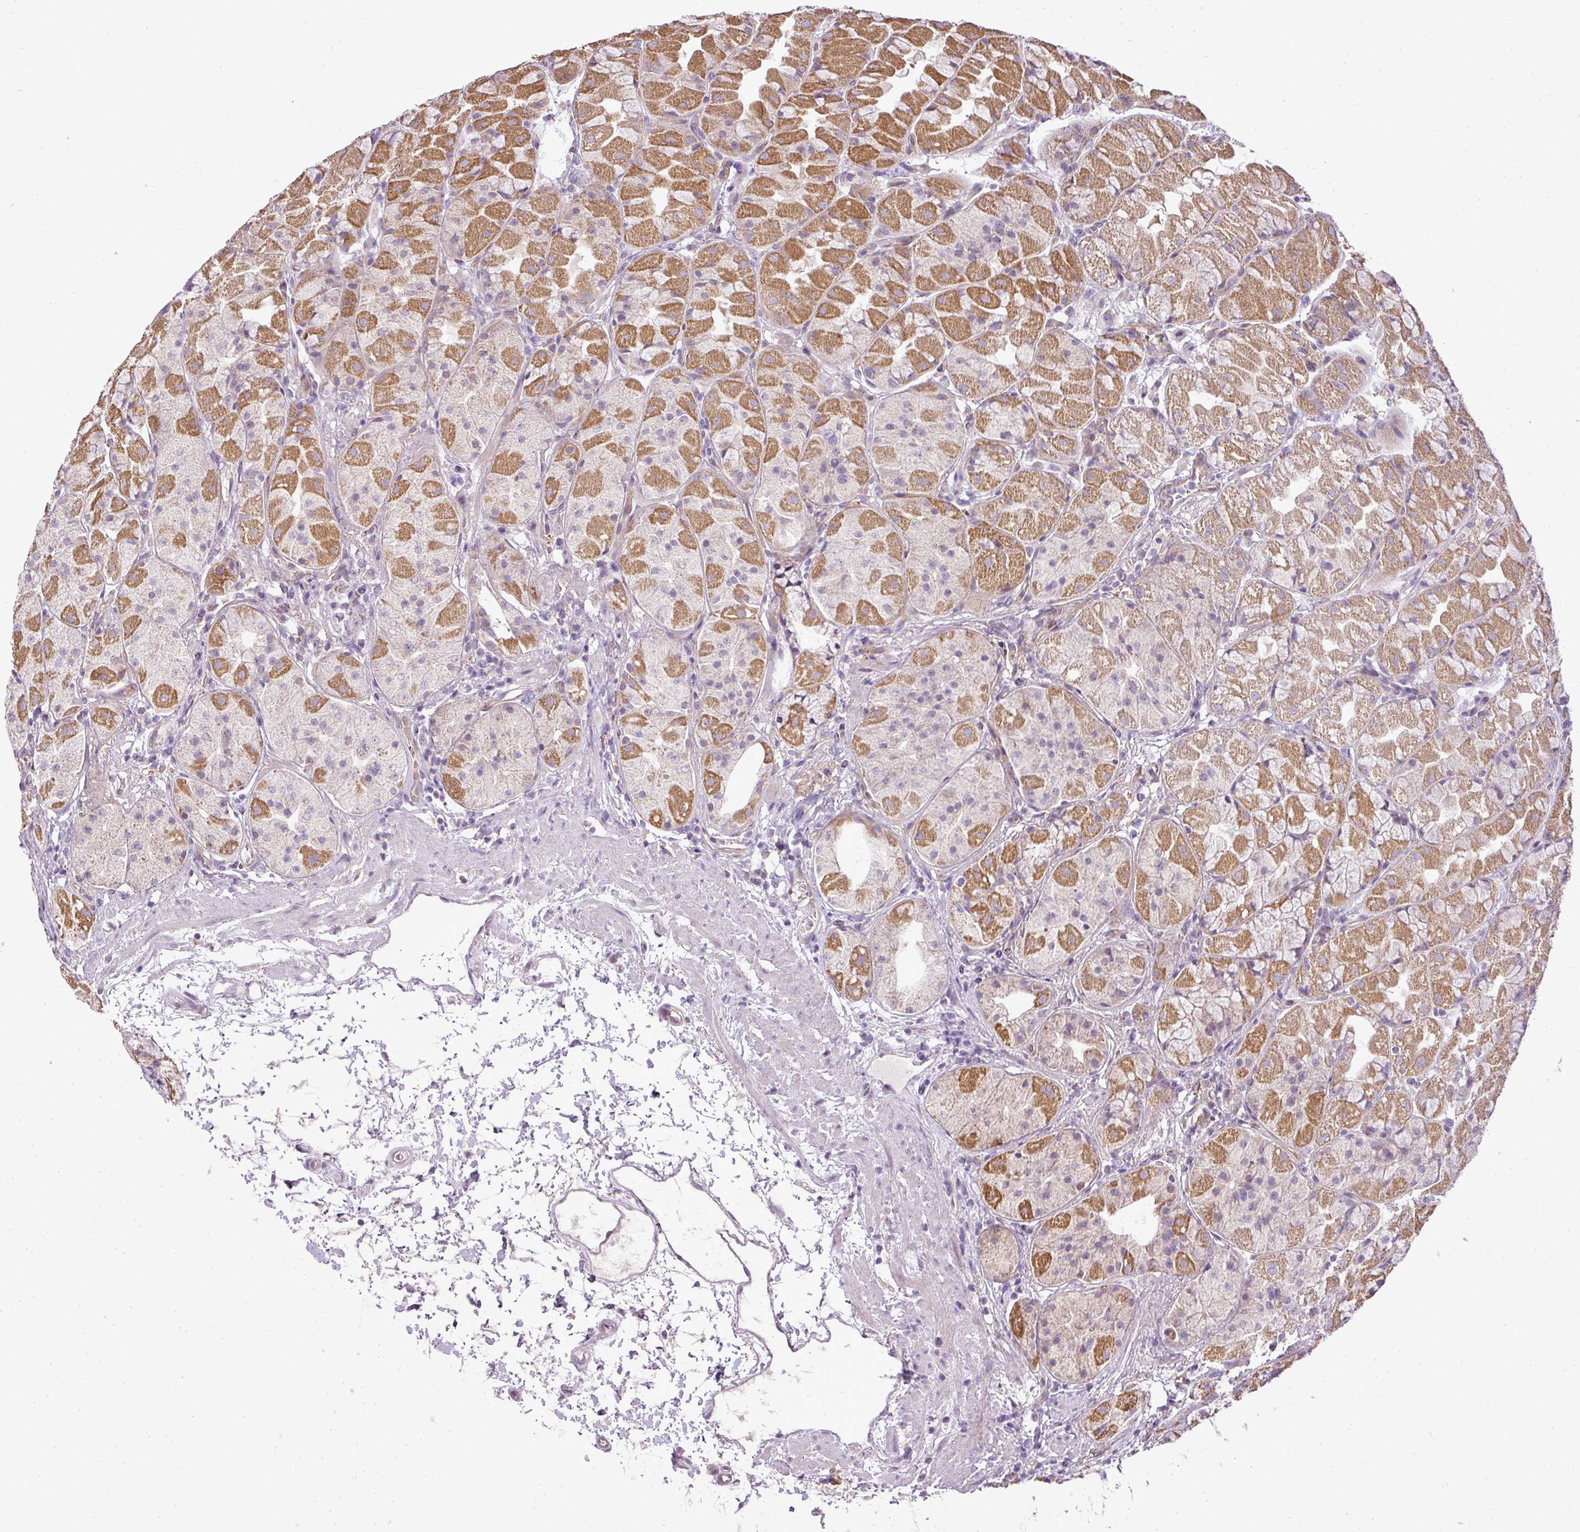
{"staining": {"intensity": "moderate", "quantity": ">75%", "location": "cytoplasmic/membranous"}, "tissue": "stomach", "cell_type": "Glandular cells", "image_type": "normal", "snomed": [{"axis": "morphology", "description": "Normal tissue, NOS"}, {"axis": "topography", "description": "Stomach"}], "caption": "Immunohistochemistry (IHC) of normal stomach demonstrates medium levels of moderate cytoplasmic/membranous positivity in about >75% of glandular cells.", "gene": "ZDHHC1", "patient": {"sex": "male", "age": 57}}